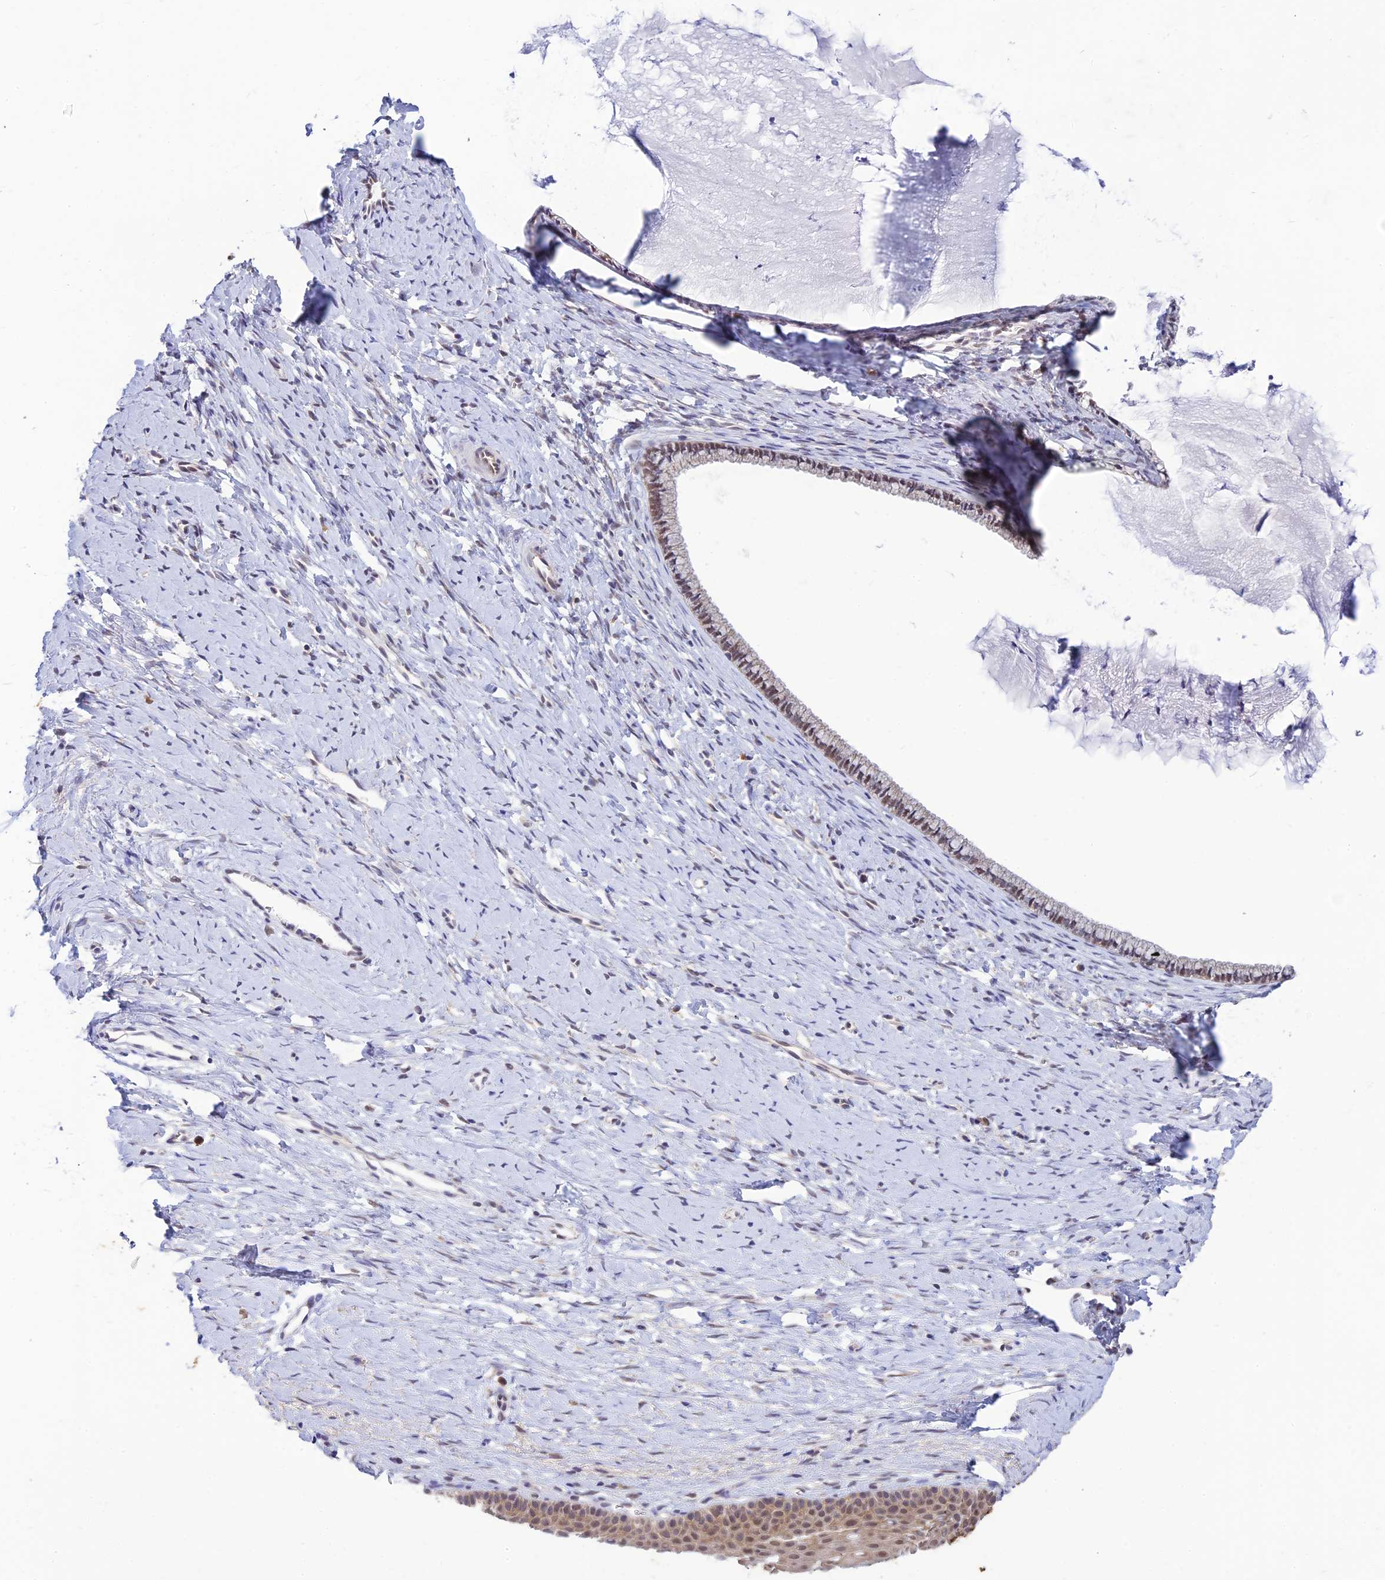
{"staining": {"intensity": "weak", "quantity": ">75%", "location": "cytoplasmic/membranous,nuclear"}, "tissue": "cervix", "cell_type": "Glandular cells", "image_type": "normal", "snomed": [{"axis": "morphology", "description": "Normal tissue, NOS"}, {"axis": "topography", "description": "Cervix"}], "caption": "Immunohistochemistry (IHC) of unremarkable human cervix demonstrates low levels of weak cytoplasmic/membranous,nuclear staining in approximately >75% of glandular cells. Using DAB (brown) and hematoxylin (blue) stains, captured at high magnification using brightfield microscopy.", "gene": "SKIC8", "patient": {"sex": "female", "age": 36}}